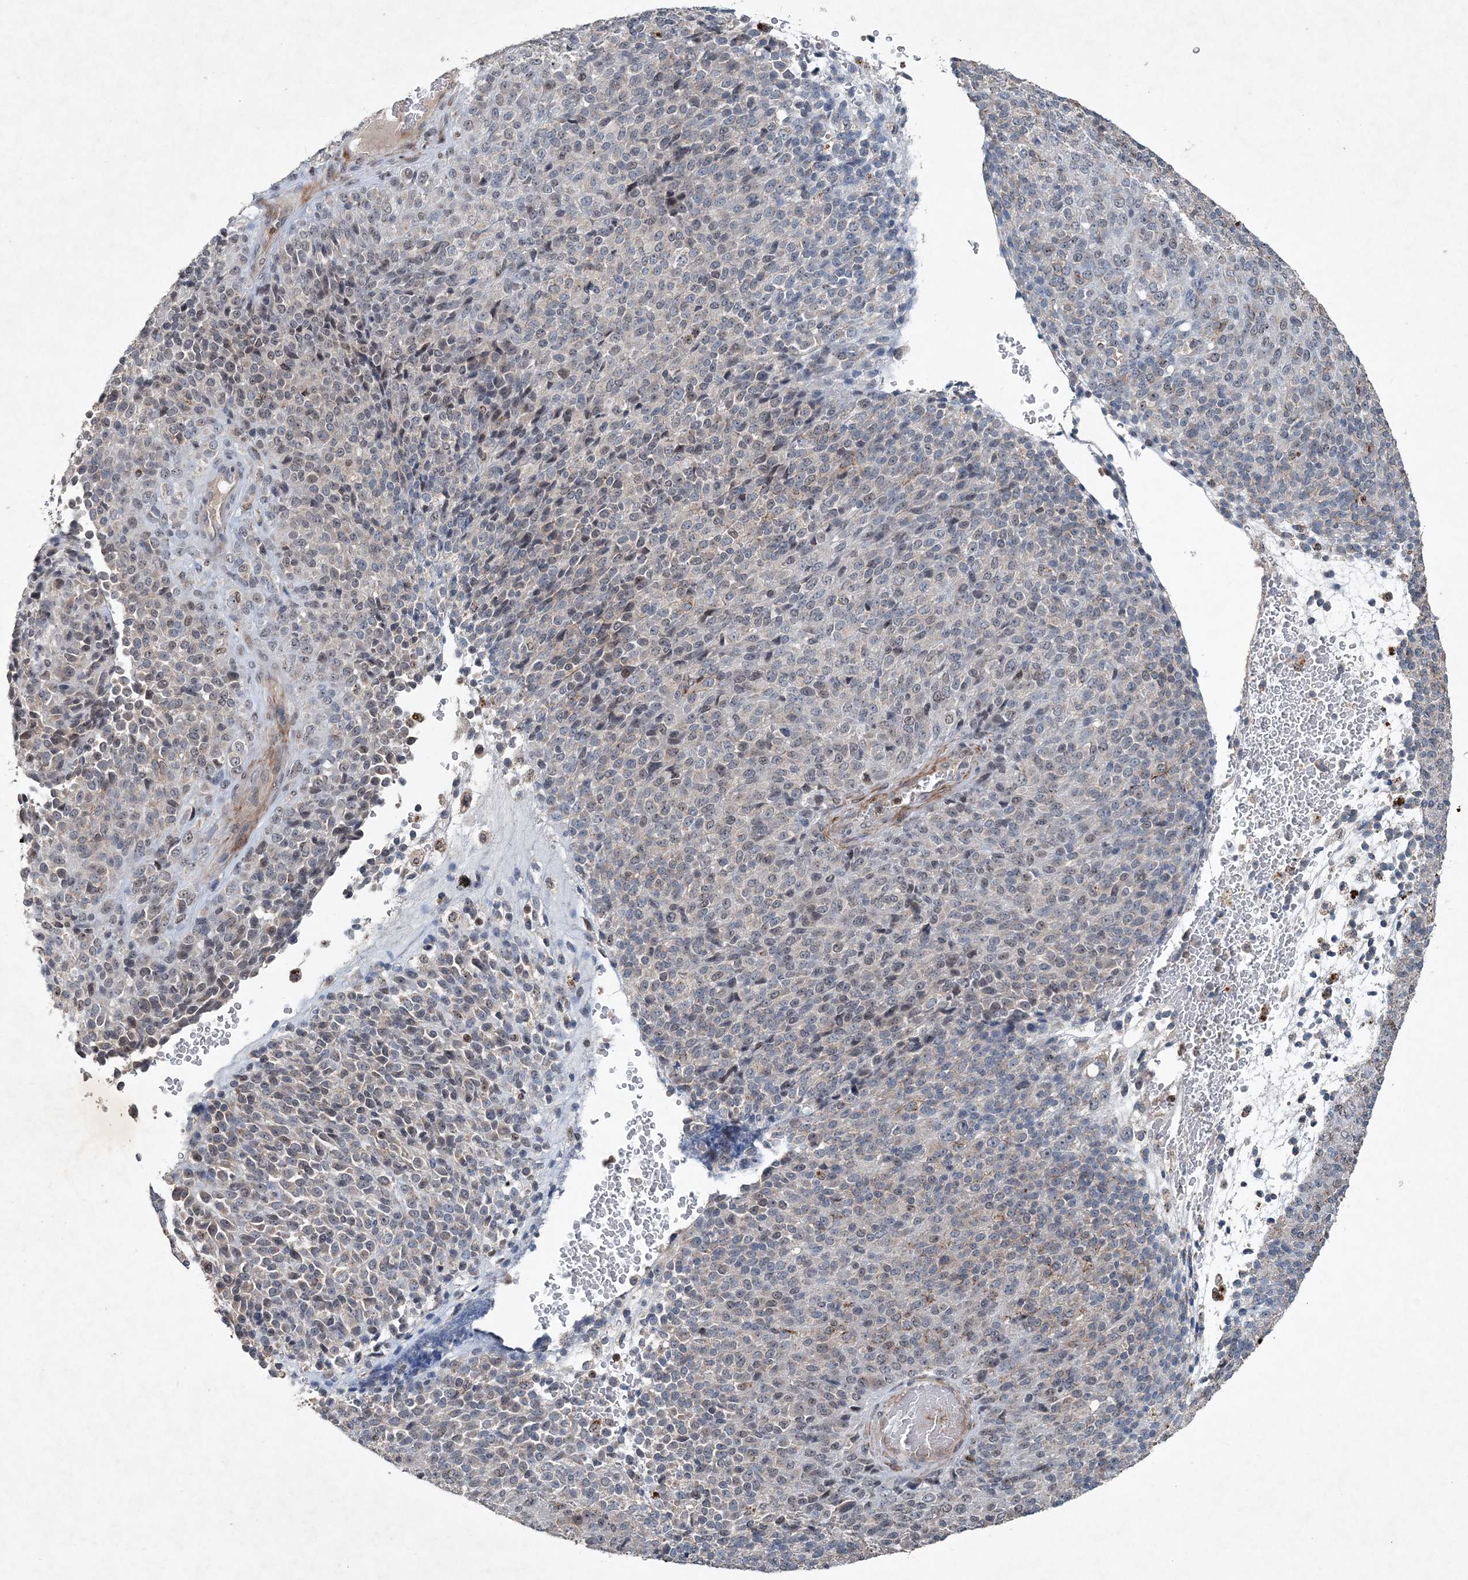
{"staining": {"intensity": "negative", "quantity": "none", "location": "none"}, "tissue": "melanoma", "cell_type": "Tumor cells", "image_type": "cancer", "snomed": [{"axis": "morphology", "description": "Malignant melanoma, Metastatic site"}, {"axis": "topography", "description": "Brain"}], "caption": "Tumor cells are negative for protein expression in human melanoma.", "gene": "QTRT2", "patient": {"sex": "female", "age": 56}}